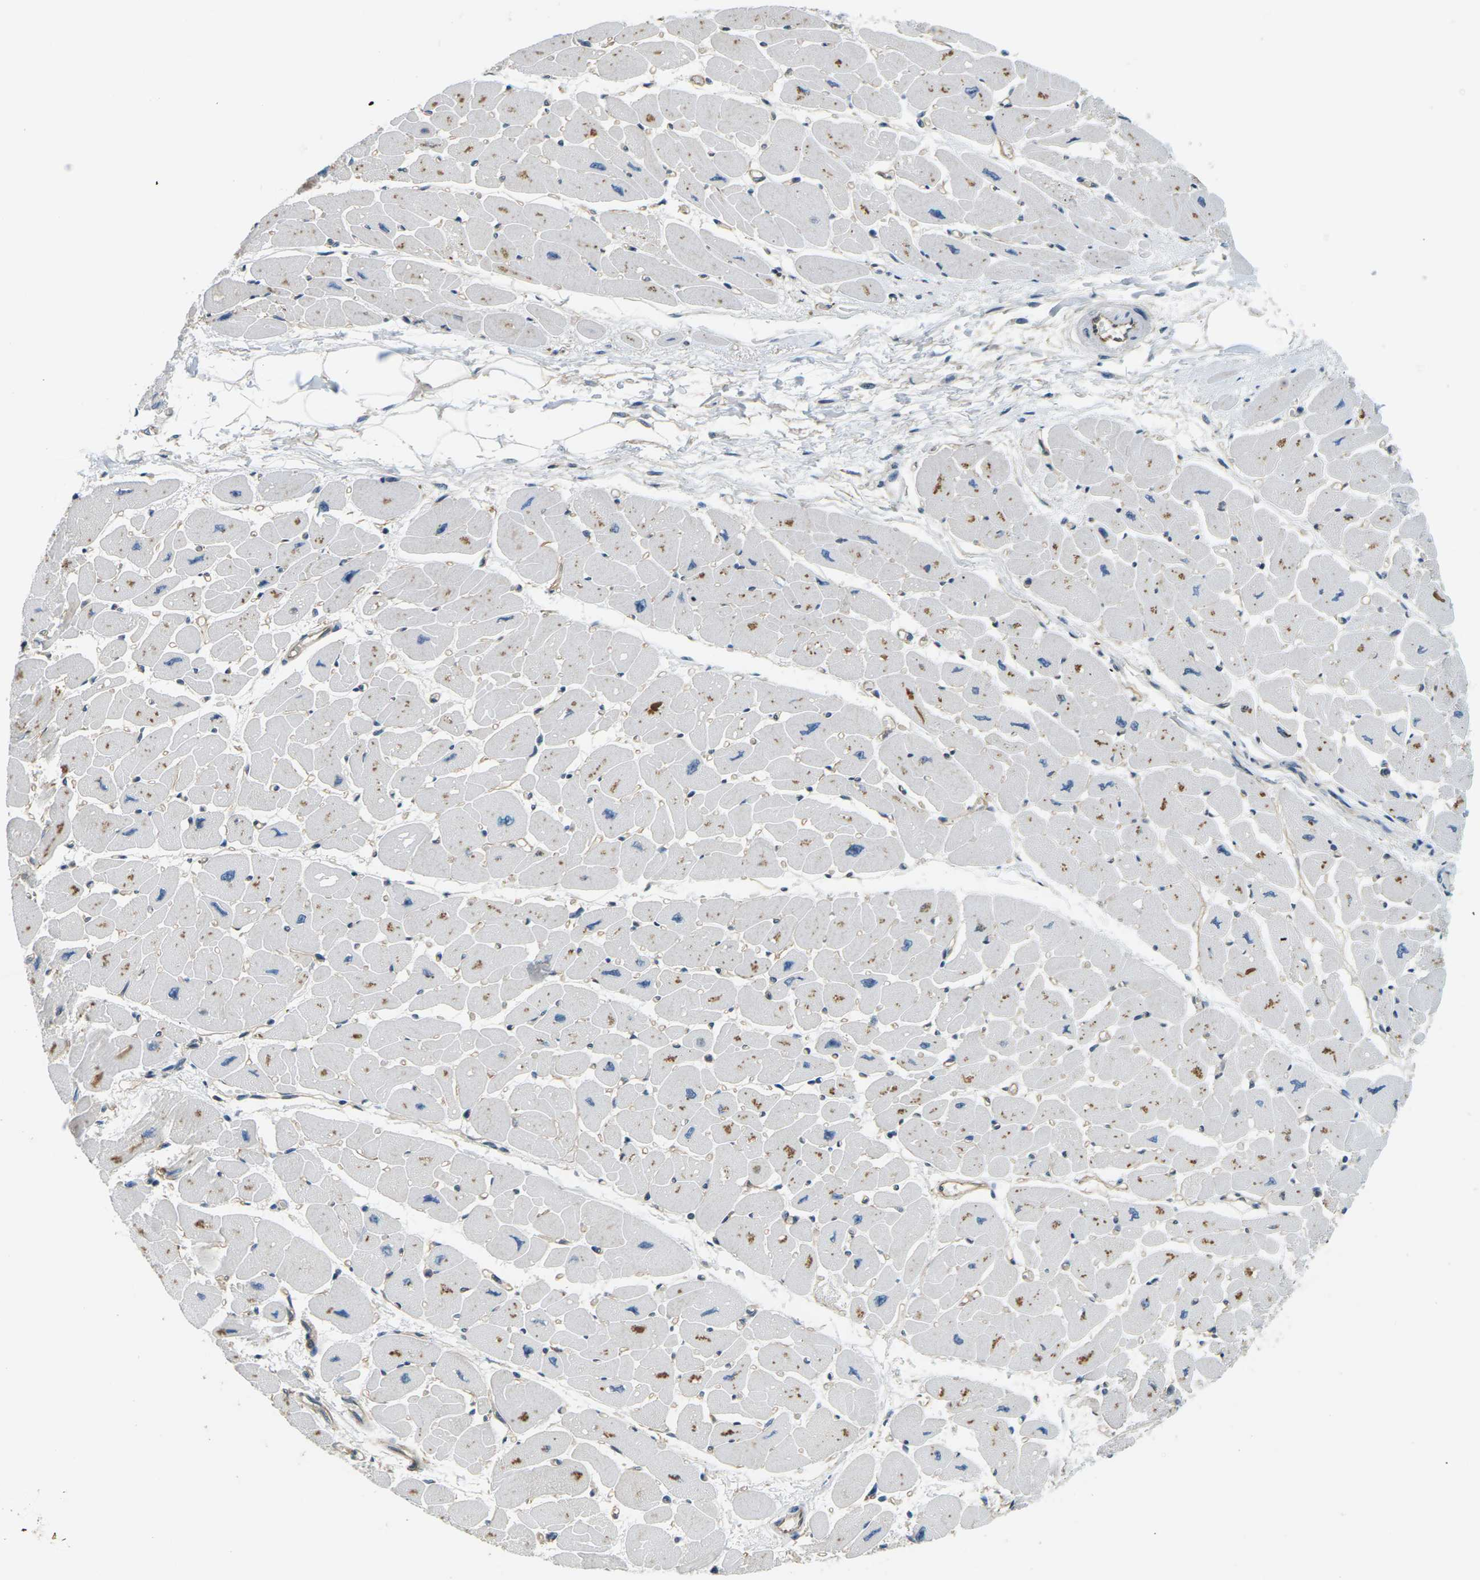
{"staining": {"intensity": "moderate", "quantity": "25%-75%", "location": "cytoplasmic/membranous"}, "tissue": "heart muscle", "cell_type": "Cardiomyocytes", "image_type": "normal", "snomed": [{"axis": "morphology", "description": "Normal tissue, NOS"}, {"axis": "topography", "description": "Heart"}], "caption": "A high-resolution histopathology image shows immunohistochemistry staining of benign heart muscle, which reveals moderate cytoplasmic/membranous expression in approximately 25%-75% of cardiomyocytes. (DAB (3,3'-diaminobenzidine) IHC, brown staining for protein, blue staining for nuclei).", "gene": "SLC13A3", "patient": {"sex": "female", "age": 54}}